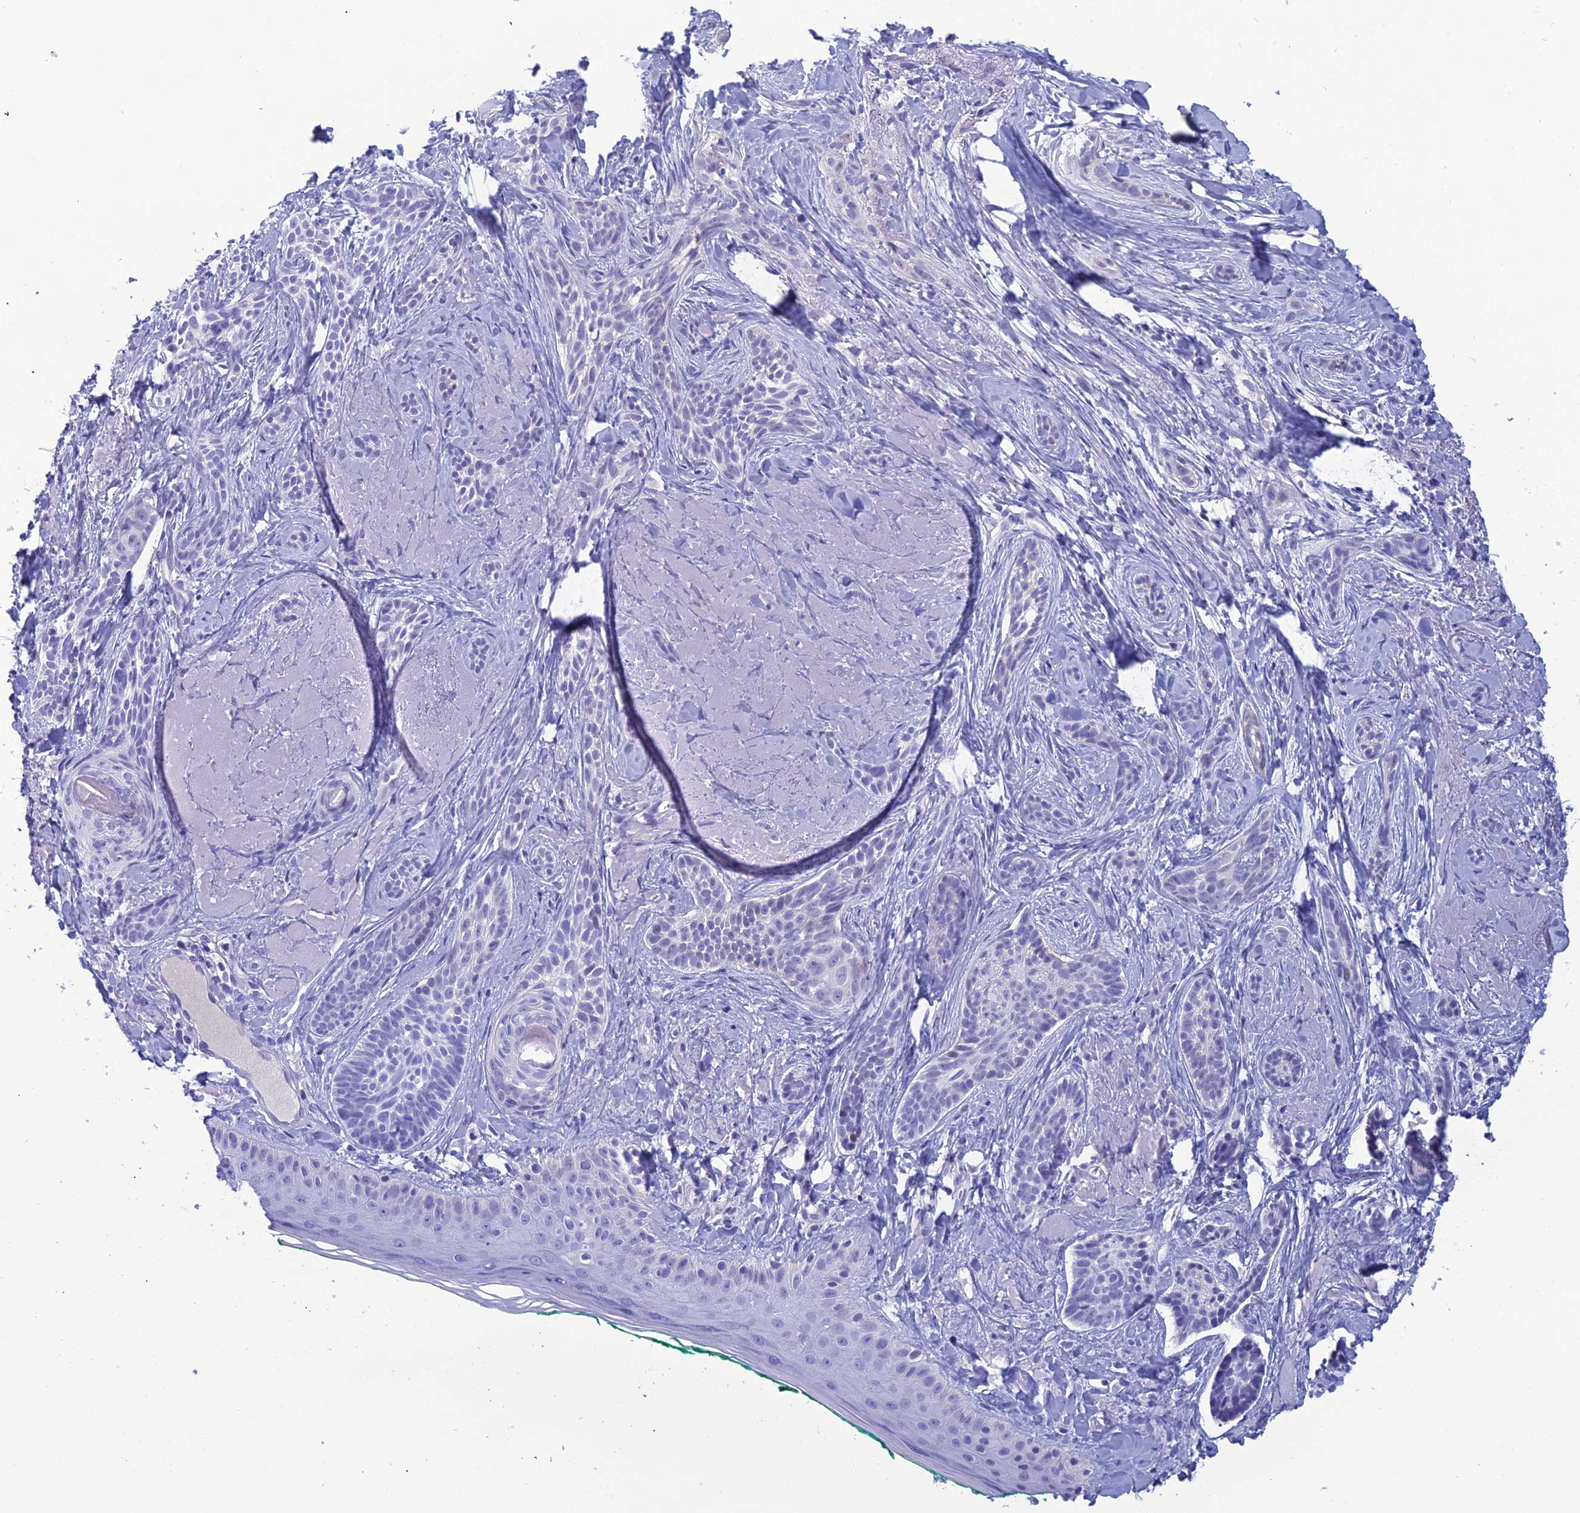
{"staining": {"intensity": "negative", "quantity": "none", "location": "none"}, "tissue": "skin cancer", "cell_type": "Tumor cells", "image_type": "cancer", "snomed": [{"axis": "morphology", "description": "Basal cell carcinoma"}, {"axis": "topography", "description": "Skin"}], "caption": "Micrograph shows no significant protein positivity in tumor cells of skin basal cell carcinoma. (Immunohistochemistry, brightfield microscopy, high magnification).", "gene": "CRB2", "patient": {"sex": "male", "age": 71}}